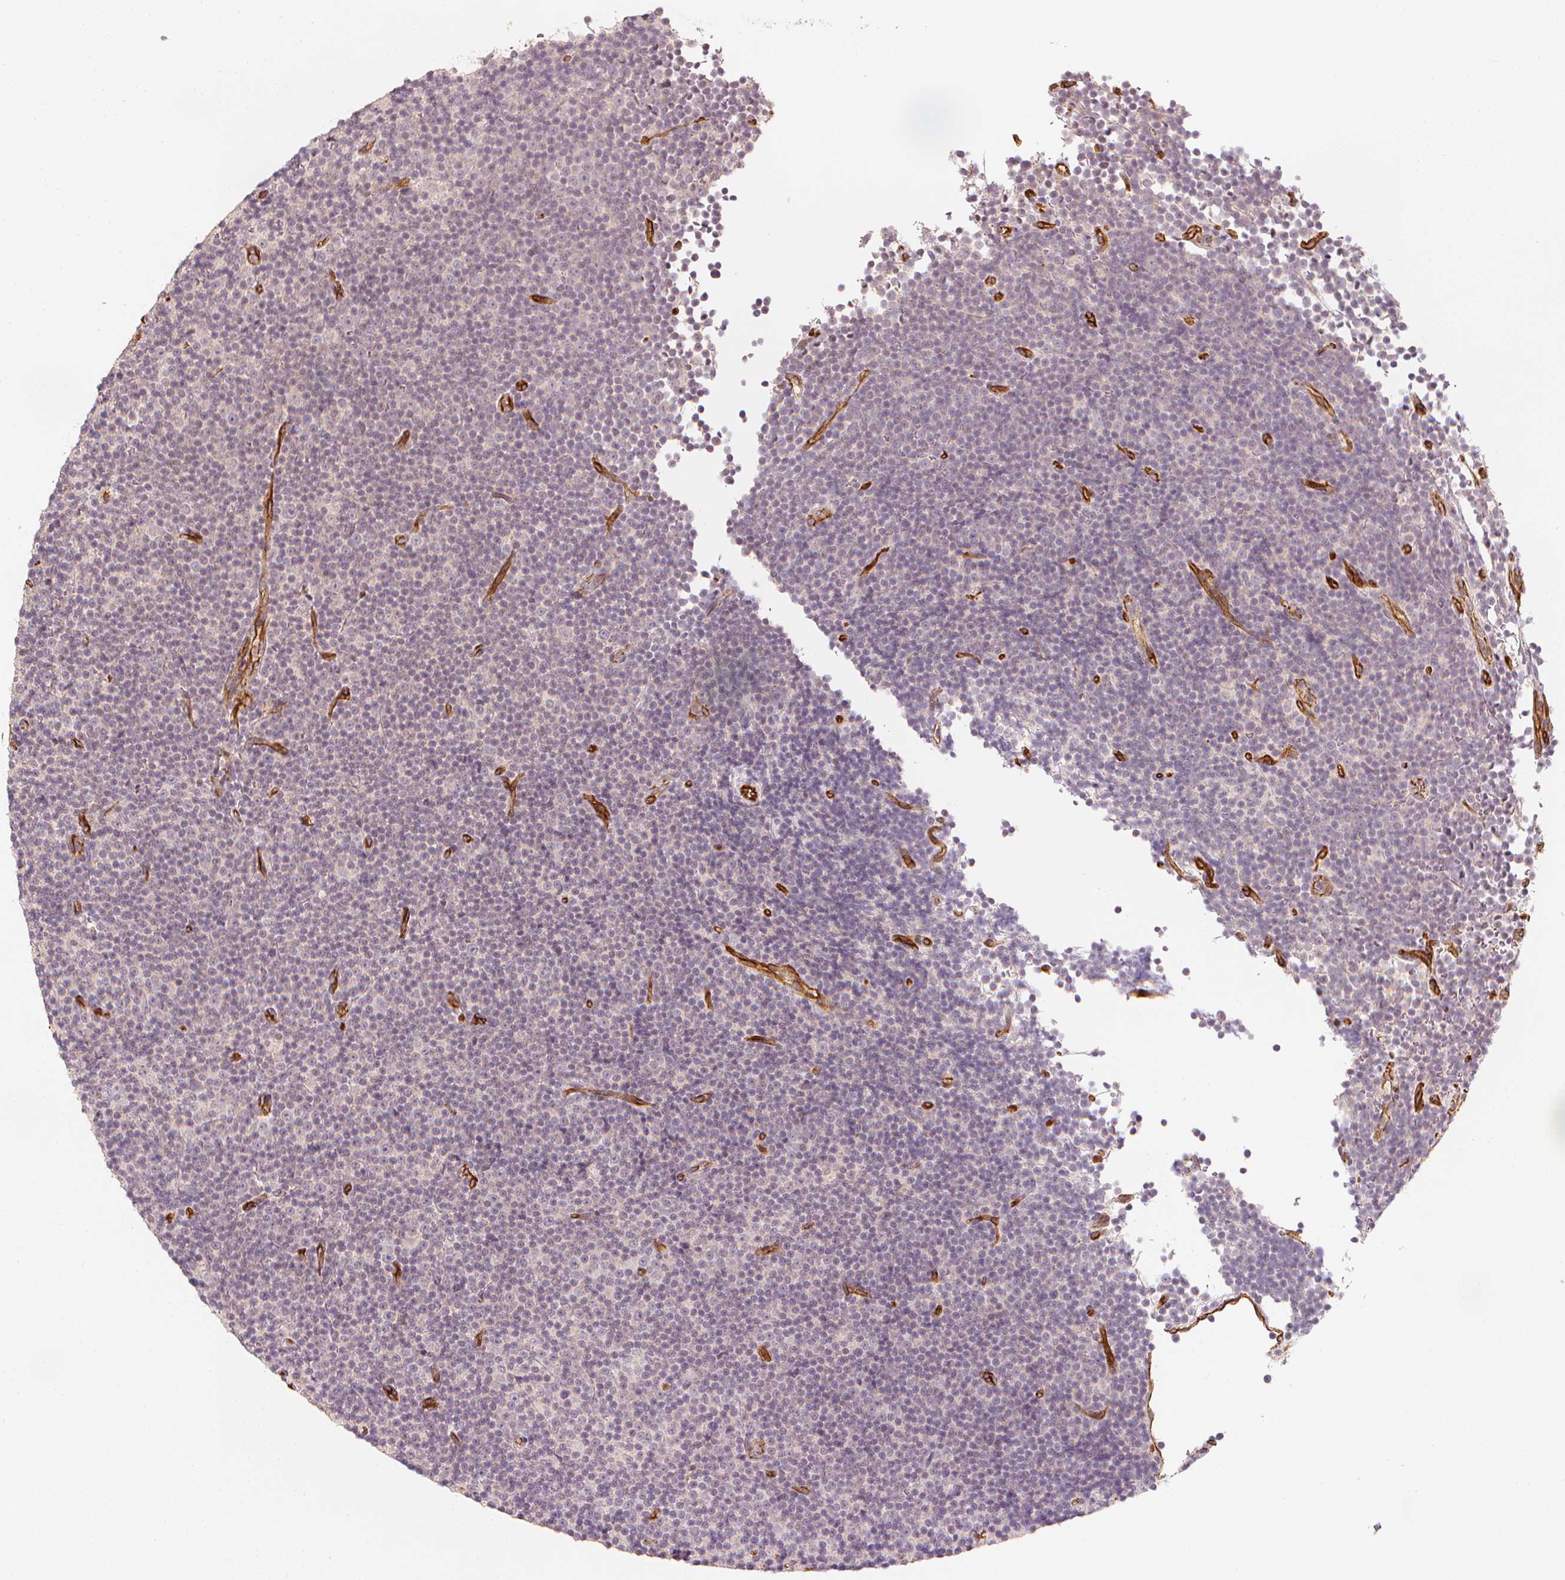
{"staining": {"intensity": "negative", "quantity": "none", "location": "none"}, "tissue": "lymphoma", "cell_type": "Tumor cells", "image_type": "cancer", "snomed": [{"axis": "morphology", "description": "Malignant lymphoma, non-Hodgkin's type, Low grade"}, {"axis": "topography", "description": "Lymph node"}], "caption": "Tumor cells show no significant staining in lymphoma.", "gene": "CIB1", "patient": {"sex": "female", "age": 67}}